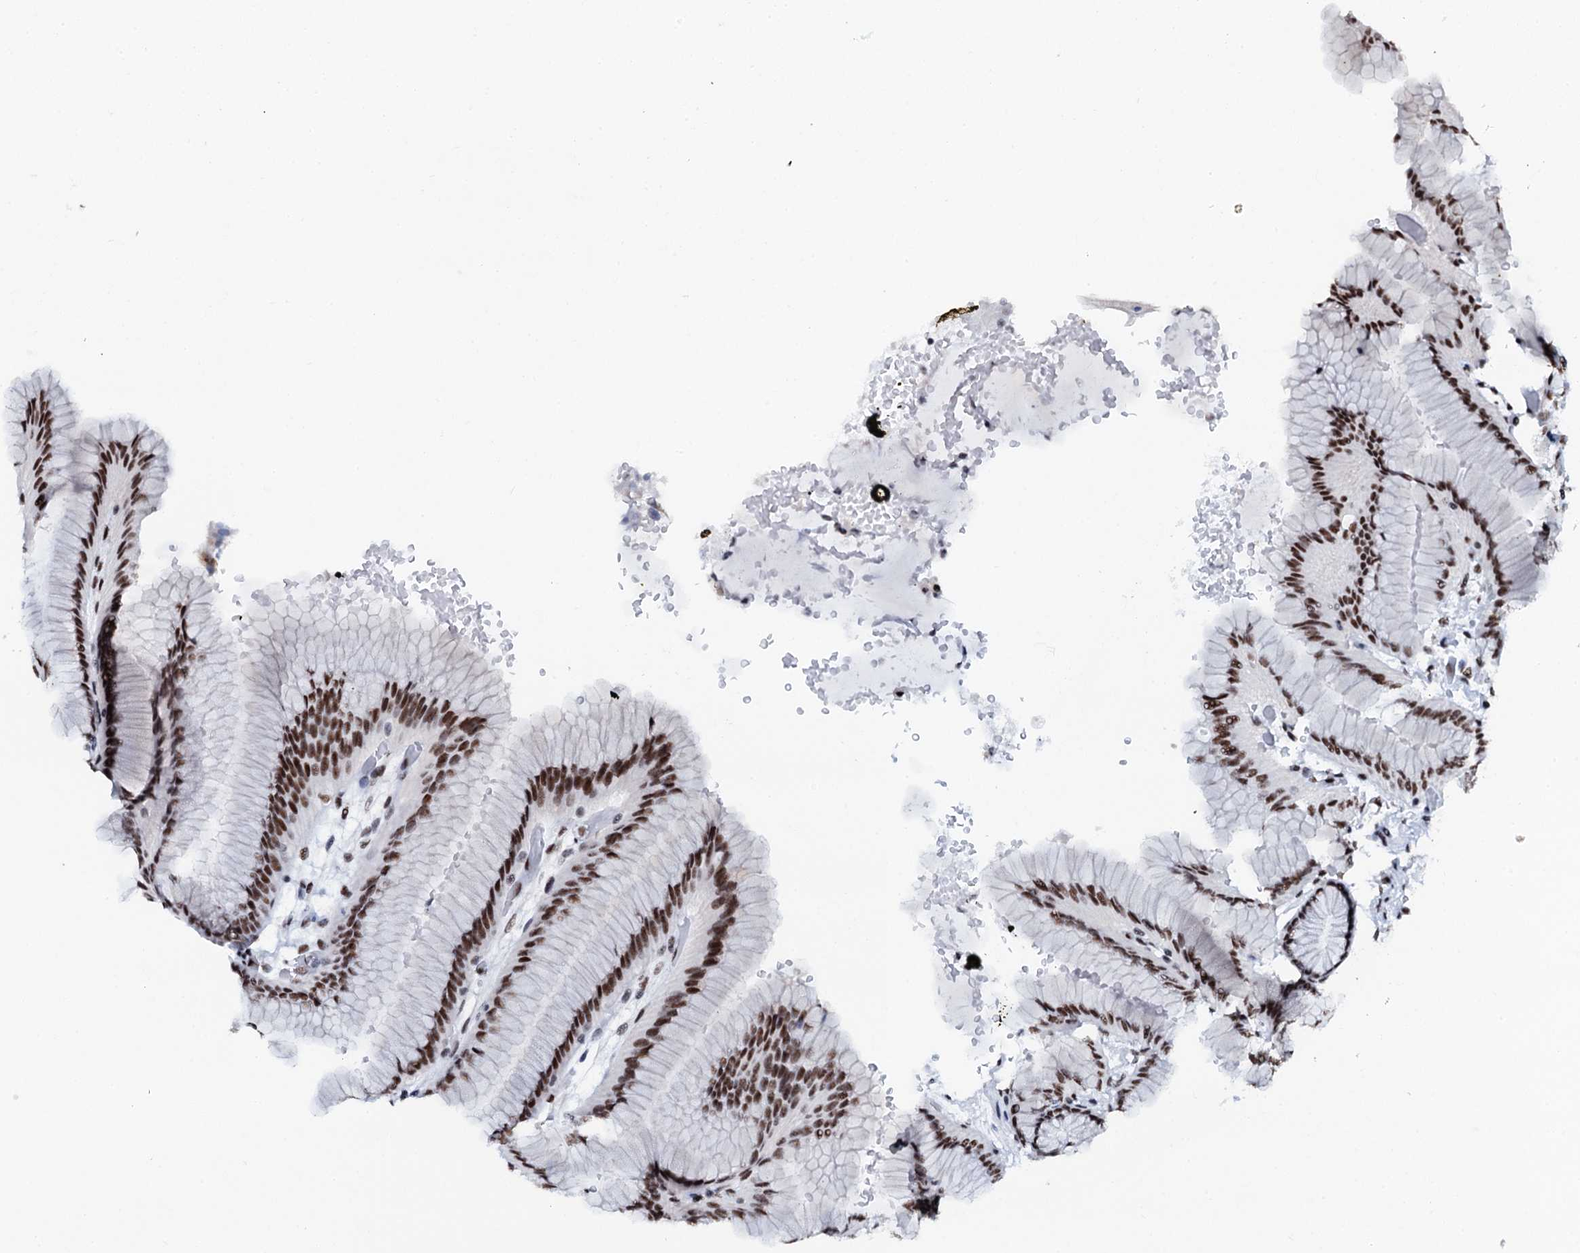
{"staining": {"intensity": "strong", "quantity": ">75%", "location": "nuclear"}, "tissue": "stomach", "cell_type": "Glandular cells", "image_type": "normal", "snomed": [{"axis": "morphology", "description": "Normal tissue, NOS"}, {"axis": "morphology", "description": "Adenocarcinoma, NOS"}, {"axis": "morphology", "description": "Adenocarcinoma, High grade"}, {"axis": "topography", "description": "Stomach, upper"}, {"axis": "topography", "description": "Stomach"}], "caption": "Stomach stained with IHC demonstrates strong nuclear positivity in approximately >75% of glandular cells.", "gene": "NKAPD1", "patient": {"sex": "female", "age": 65}}